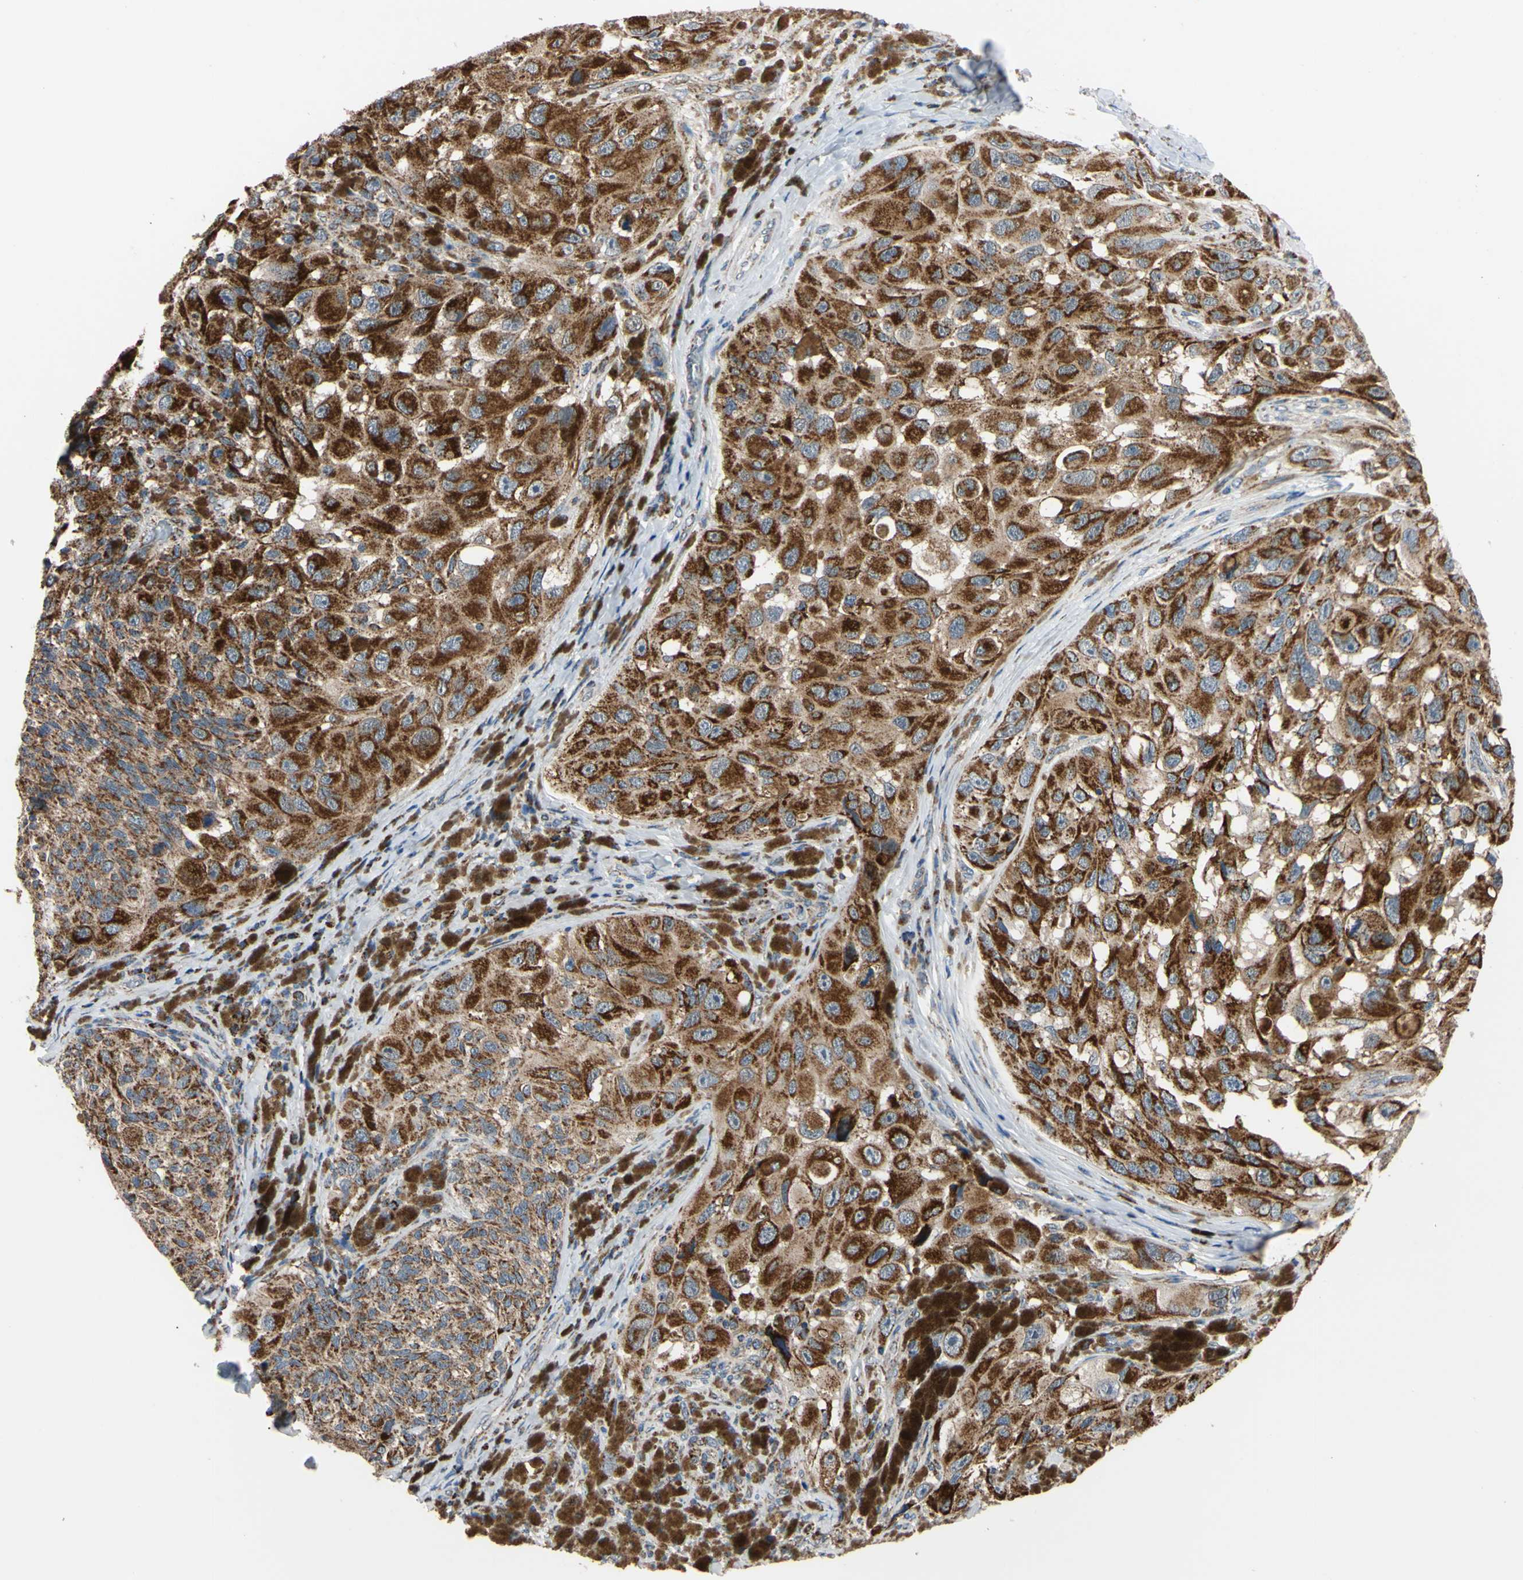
{"staining": {"intensity": "strong", "quantity": ">75%", "location": "cytoplasmic/membranous"}, "tissue": "melanoma", "cell_type": "Tumor cells", "image_type": "cancer", "snomed": [{"axis": "morphology", "description": "Malignant melanoma, NOS"}, {"axis": "topography", "description": "Skin"}], "caption": "Malignant melanoma was stained to show a protein in brown. There is high levels of strong cytoplasmic/membranous positivity in approximately >75% of tumor cells.", "gene": "CLPP", "patient": {"sex": "female", "age": 73}}